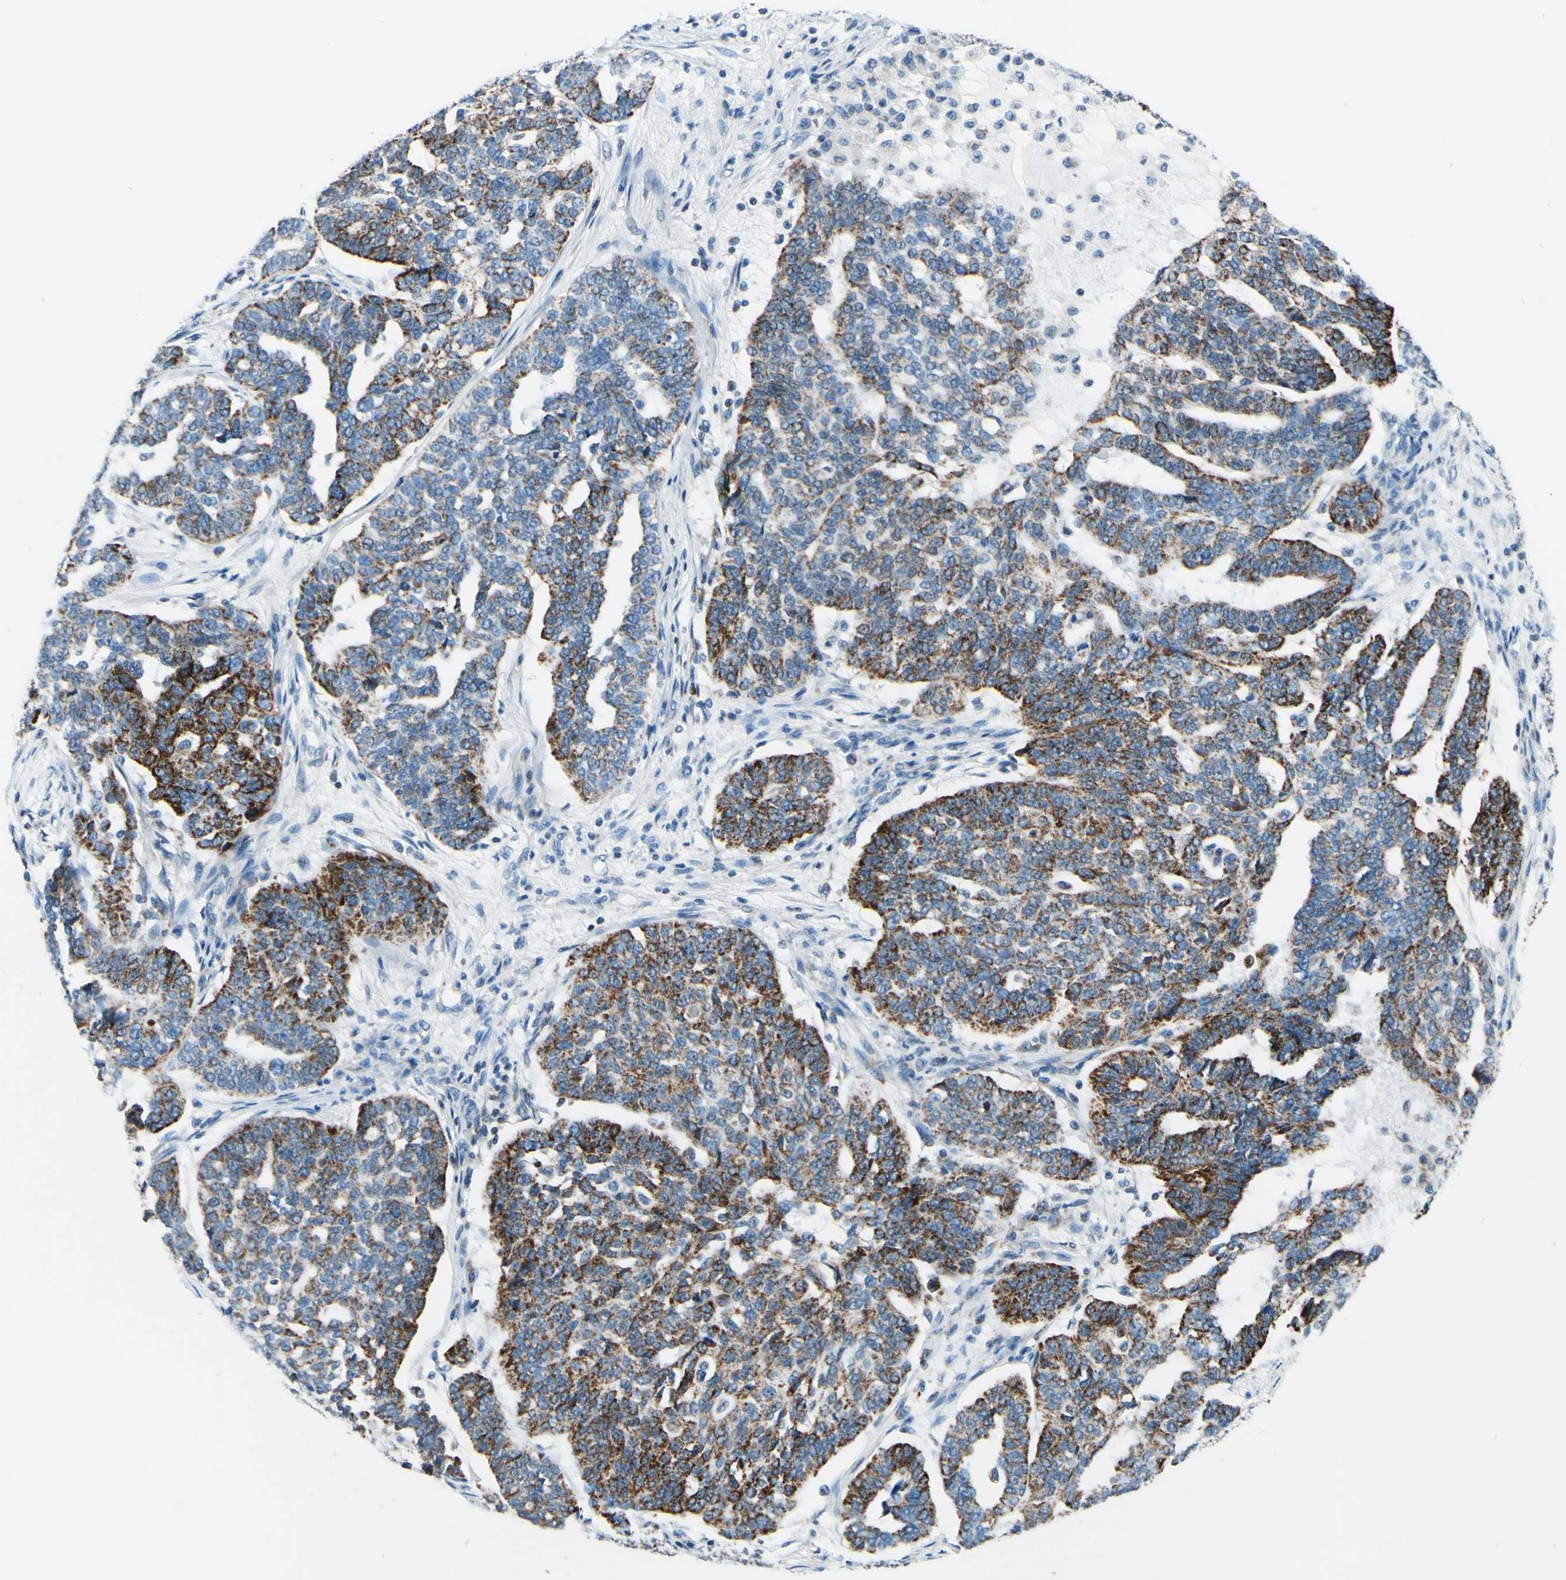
{"staining": {"intensity": "moderate", "quantity": ">75%", "location": "cytoplasmic/membranous"}, "tissue": "ovarian cancer", "cell_type": "Tumor cells", "image_type": "cancer", "snomed": [{"axis": "morphology", "description": "Cystadenocarcinoma, serous, NOS"}, {"axis": "topography", "description": "Ovary"}], "caption": "DAB immunohistochemical staining of ovarian serous cystadenocarcinoma demonstrates moderate cytoplasmic/membranous protein staining in about >75% of tumor cells.", "gene": "CBX7", "patient": {"sex": "female", "age": 59}}